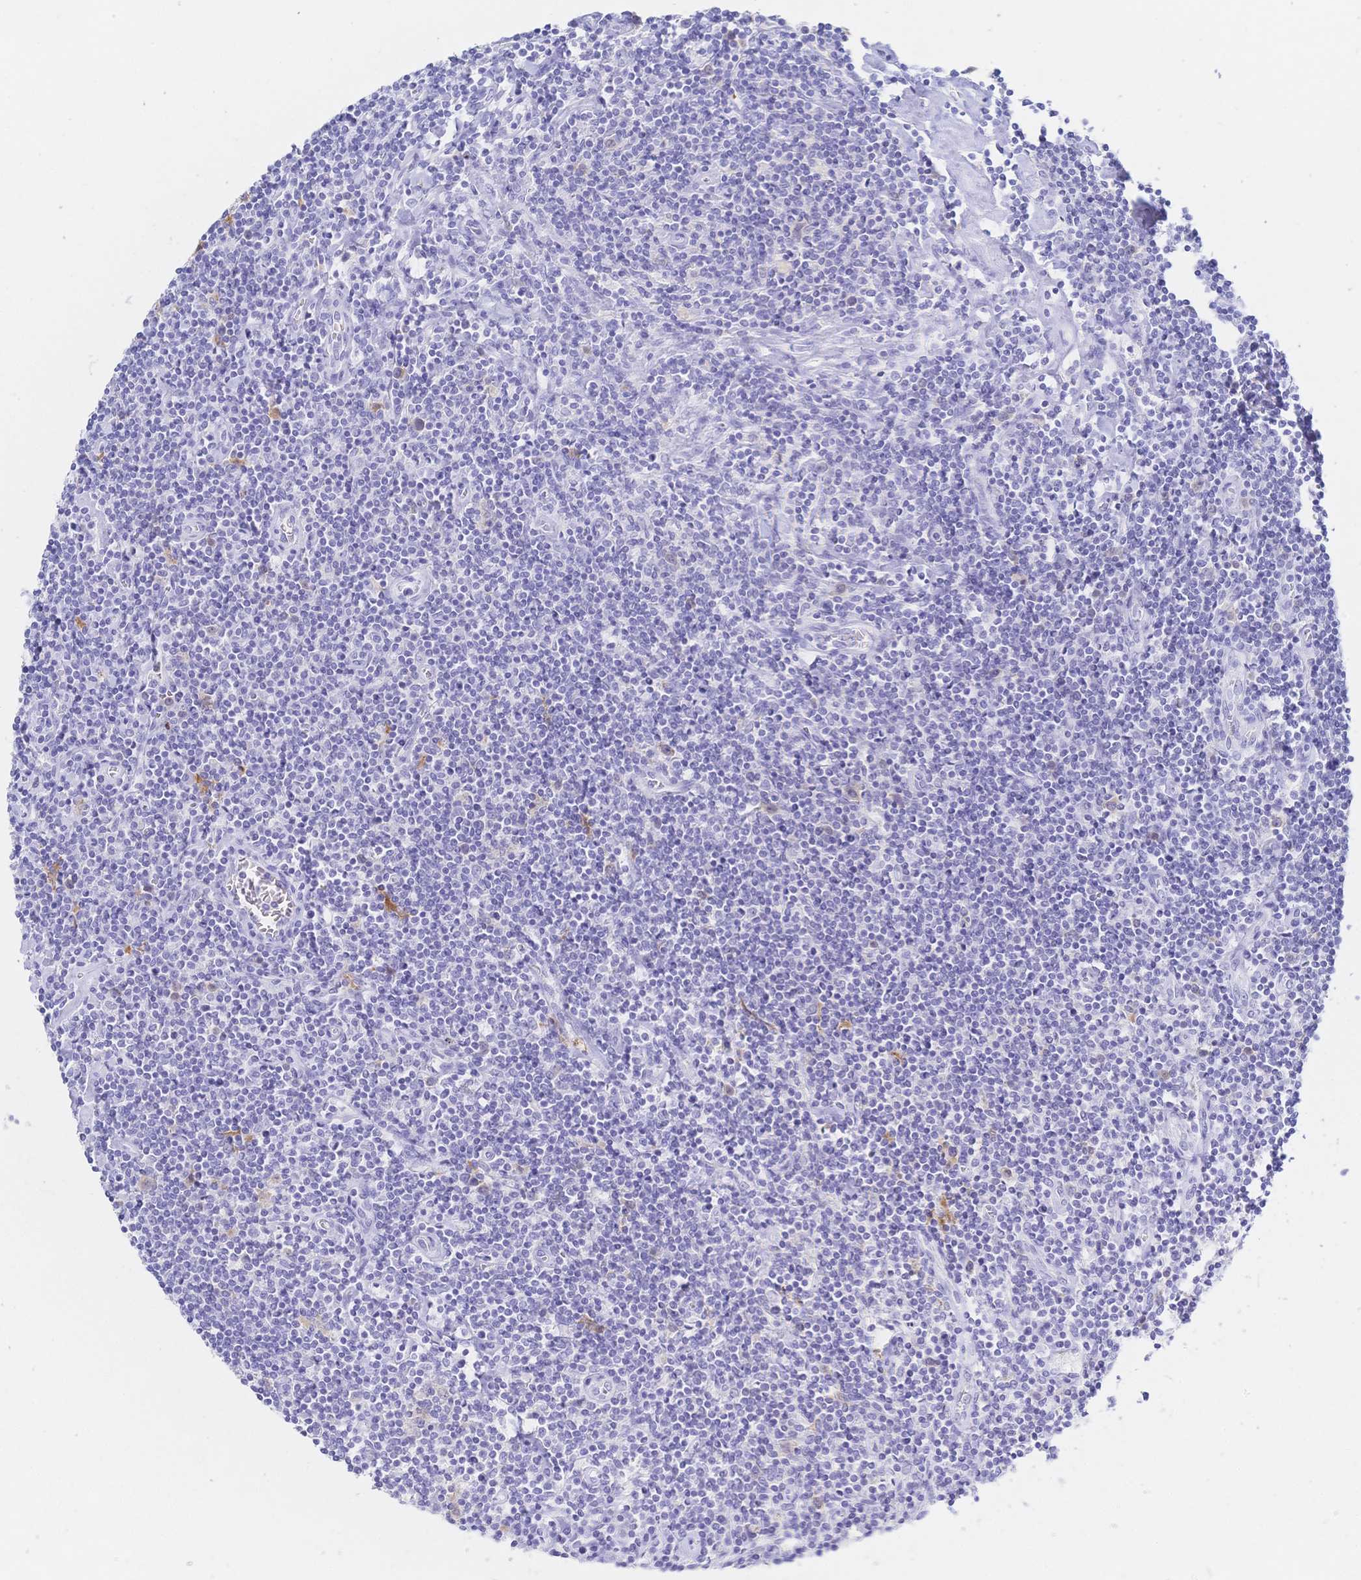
{"staining": {"intensity": "negative", "quantity": "none", "location": "none"}, "tissue": "lymphoma", "cell_type": "Tumor cells", "image_type": "cancer", "snomed": [{"axis": "morphology", "description": "Hodgkin's disease, NOS"}, {"axis": "topography", "description": "Lymph node"}], "caption": "An immunohistochemistry (IHC) photomicrograph of Hodgkin's disease is shown. There is no staining in tumor cells of Hodgkin's disease.", "gene": "RRM1", "patient": {"sex": "male", "age": 40}}